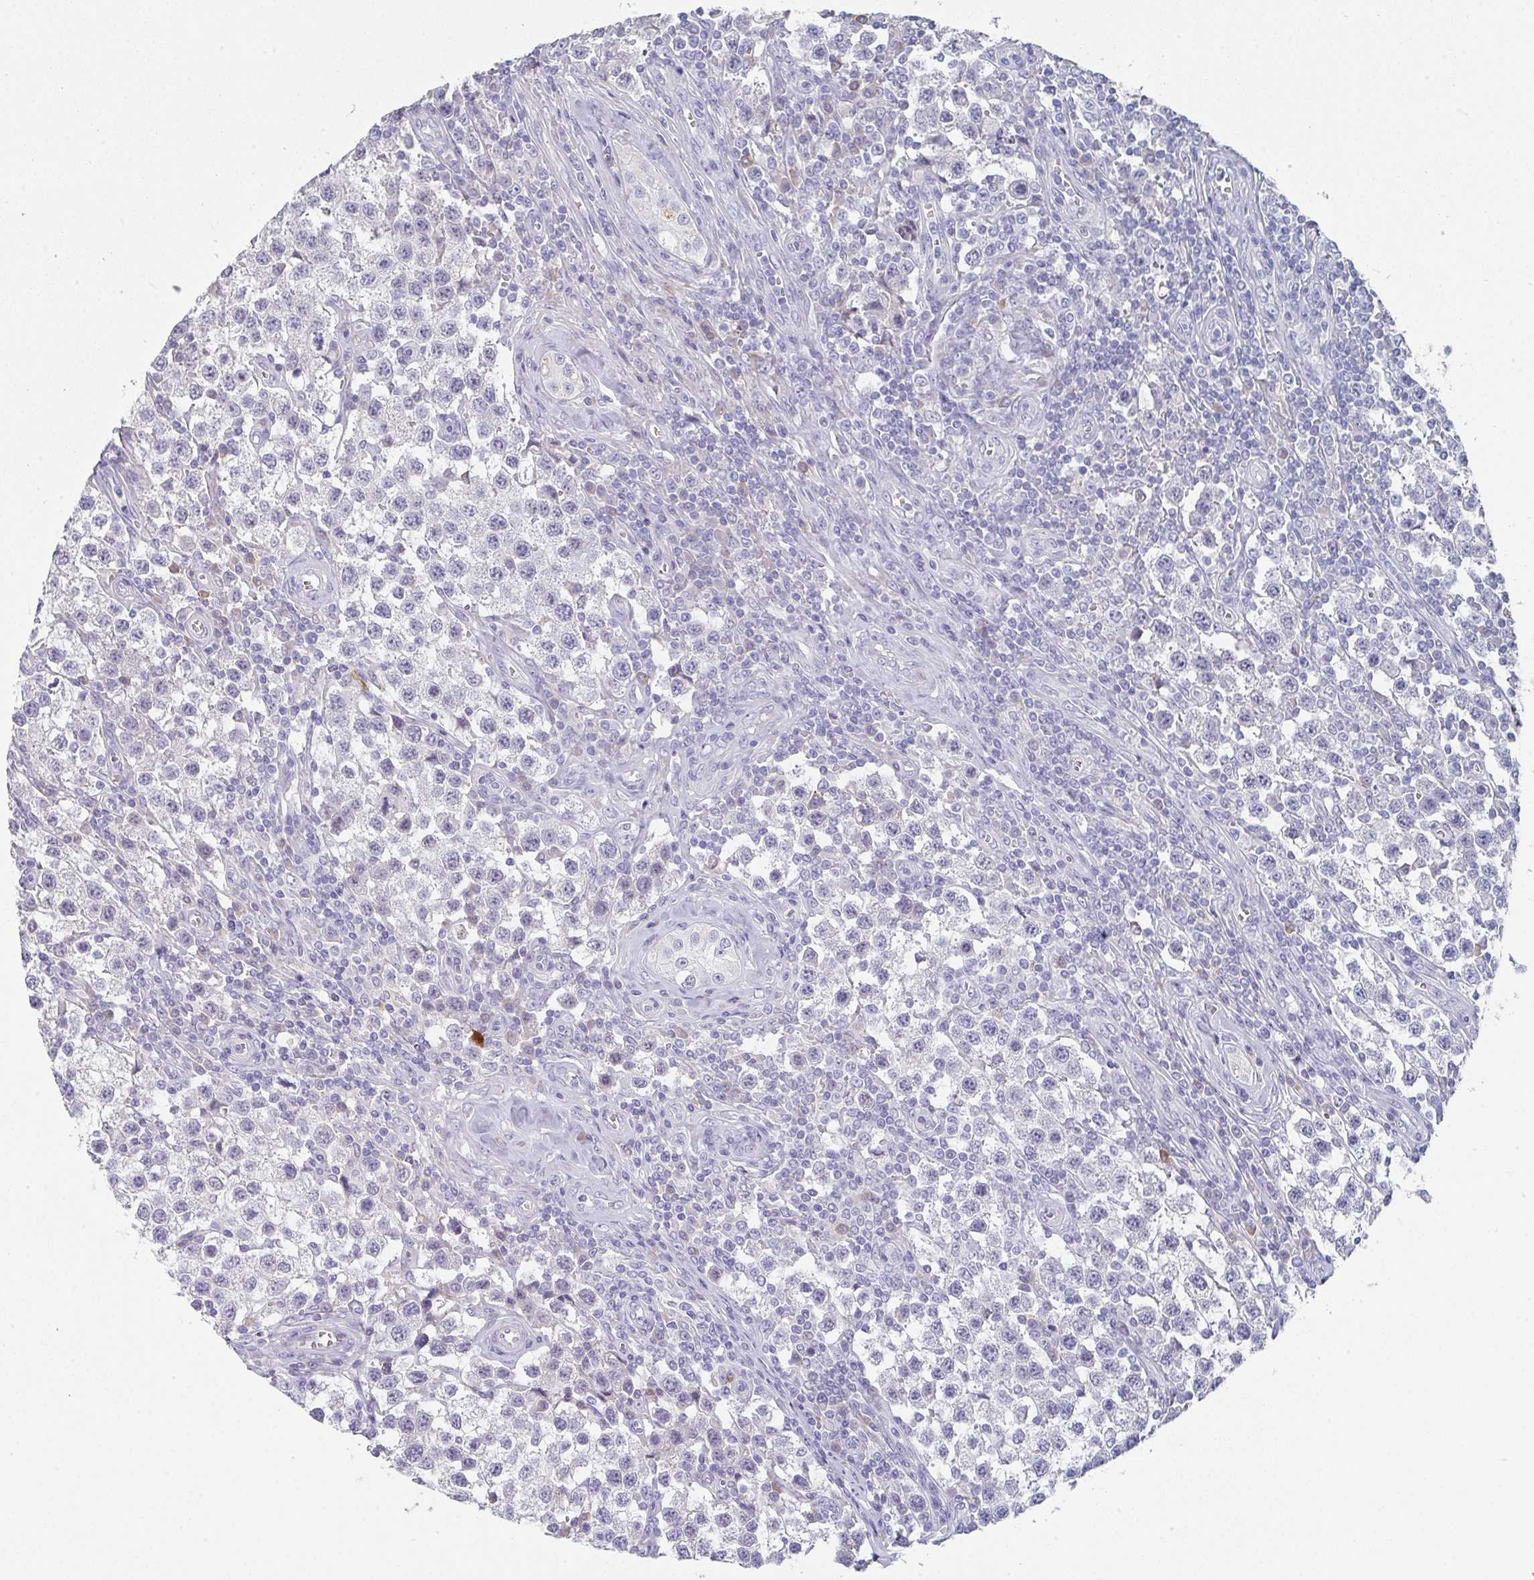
{"staining": {"intensity": "negative", "quantity": "none", "location": "none"}, "tissue": "testis cancer", "cell_type": "Tumor cells", "image_type": "cancer", "snomed": [{"axis": "morphology", "description": "Seminoma, NOS"}, {"axis": "topography", "description": "Testis"}], "caption": "A micrograph of human testis cancer (seminoma) is negative for staining in tumor cells. (DAB immunohistochemistry (IHC), high magnification).", "gene": "NOXRED1", "patient": {"sex": "male", "age": 34}}